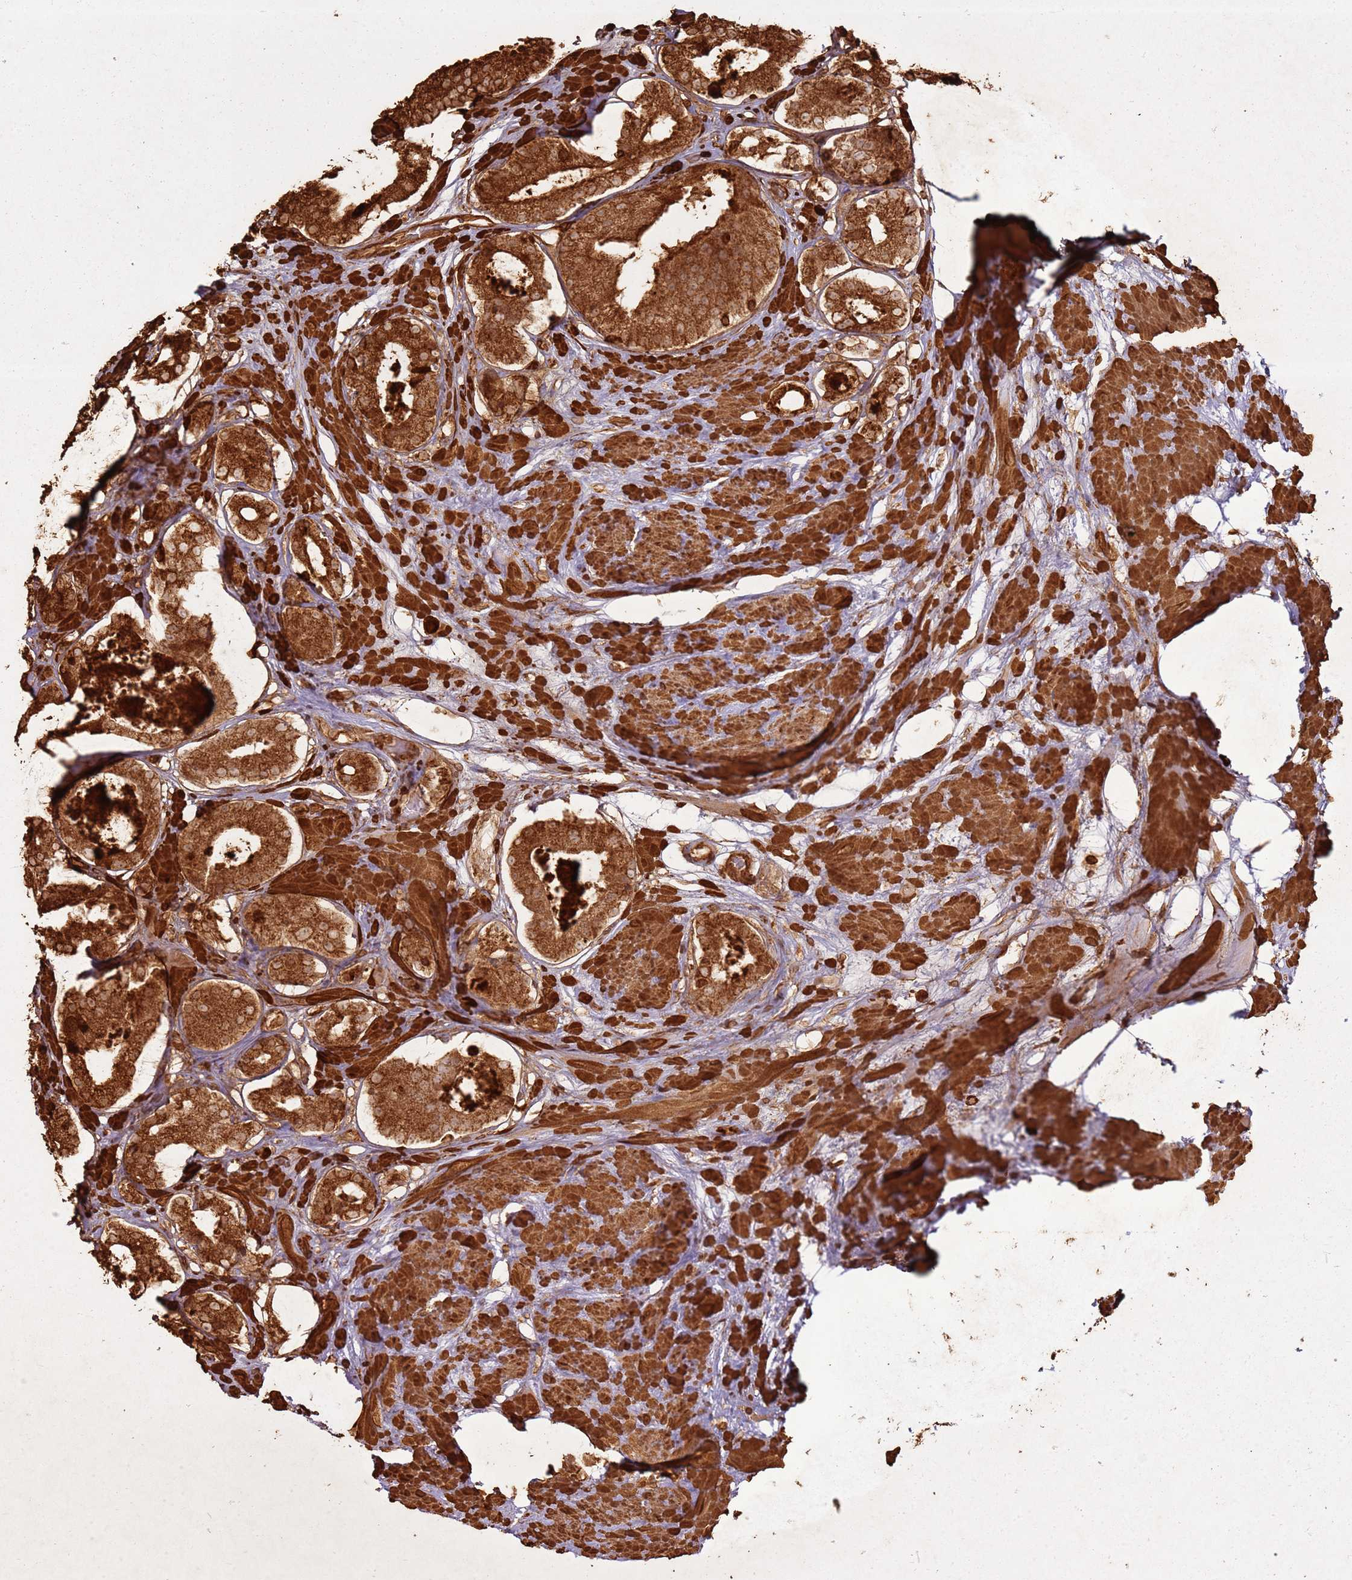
{"staining": {"intensity": "strong", "quantity": ">75%", "location": "cytoplasmic/membranous"}, "tissue": "prostate cancer", "cell_type": "Tumor cells", "image_type": "cancer", "snomed": [{"axis": "morphology", "description": "Adenocarcinoma, High grade"}, {"axis": "topography", "description": "Prostate"}], "caption": "High-power microscopy captured an immunohistochemistry (IHC) micrograph of prostate cancer, revealing strong cytoplasmic/membranous positivity in approximately >75% of tumor cells.", "gene": "DDX59", "patient": {"sex": "male", "age": 65}}